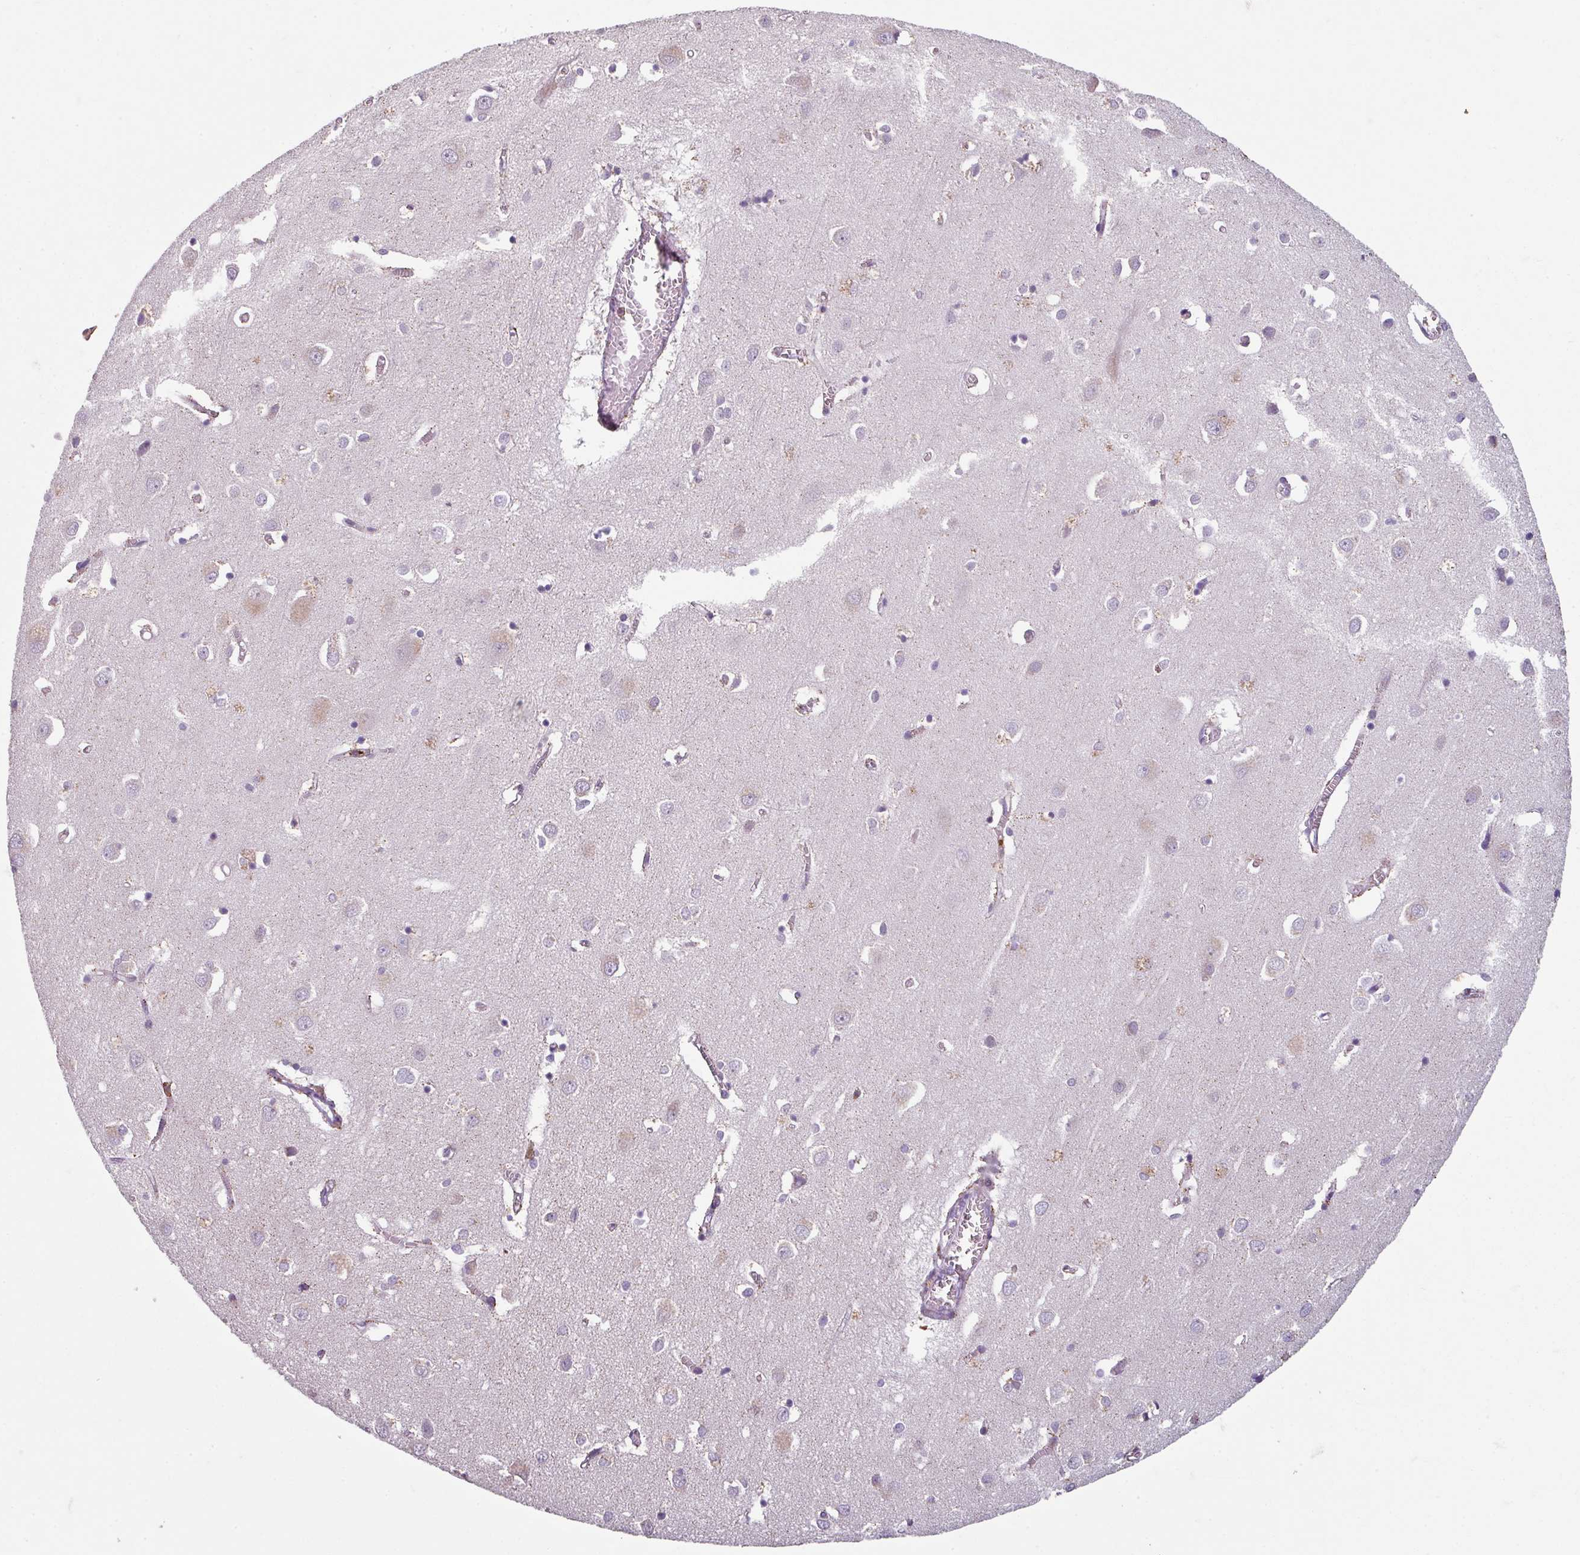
{"staining": {"intensity": "negative", "quantity": "none", "location": "none"}, "tissue": "cerebral cortex", "cell_type": "Endothelial cells", "image_type": "normal", "snomed": [{"axis": "morphology", "description": "Normal tissue, NOS"}, {"axis": "topography", "description": "Cerebral cortex"}], "caption": "Immunohistochemistry photomicrograph of unremarkable cerebral cortex: human cerebral cortex stained with DAB (3,3'-diaminobenzidine) exhibits no significant protein expression in endothelial cells.", "gene": "NEDD9", "patient": {"sex": "male", "age": 70}}